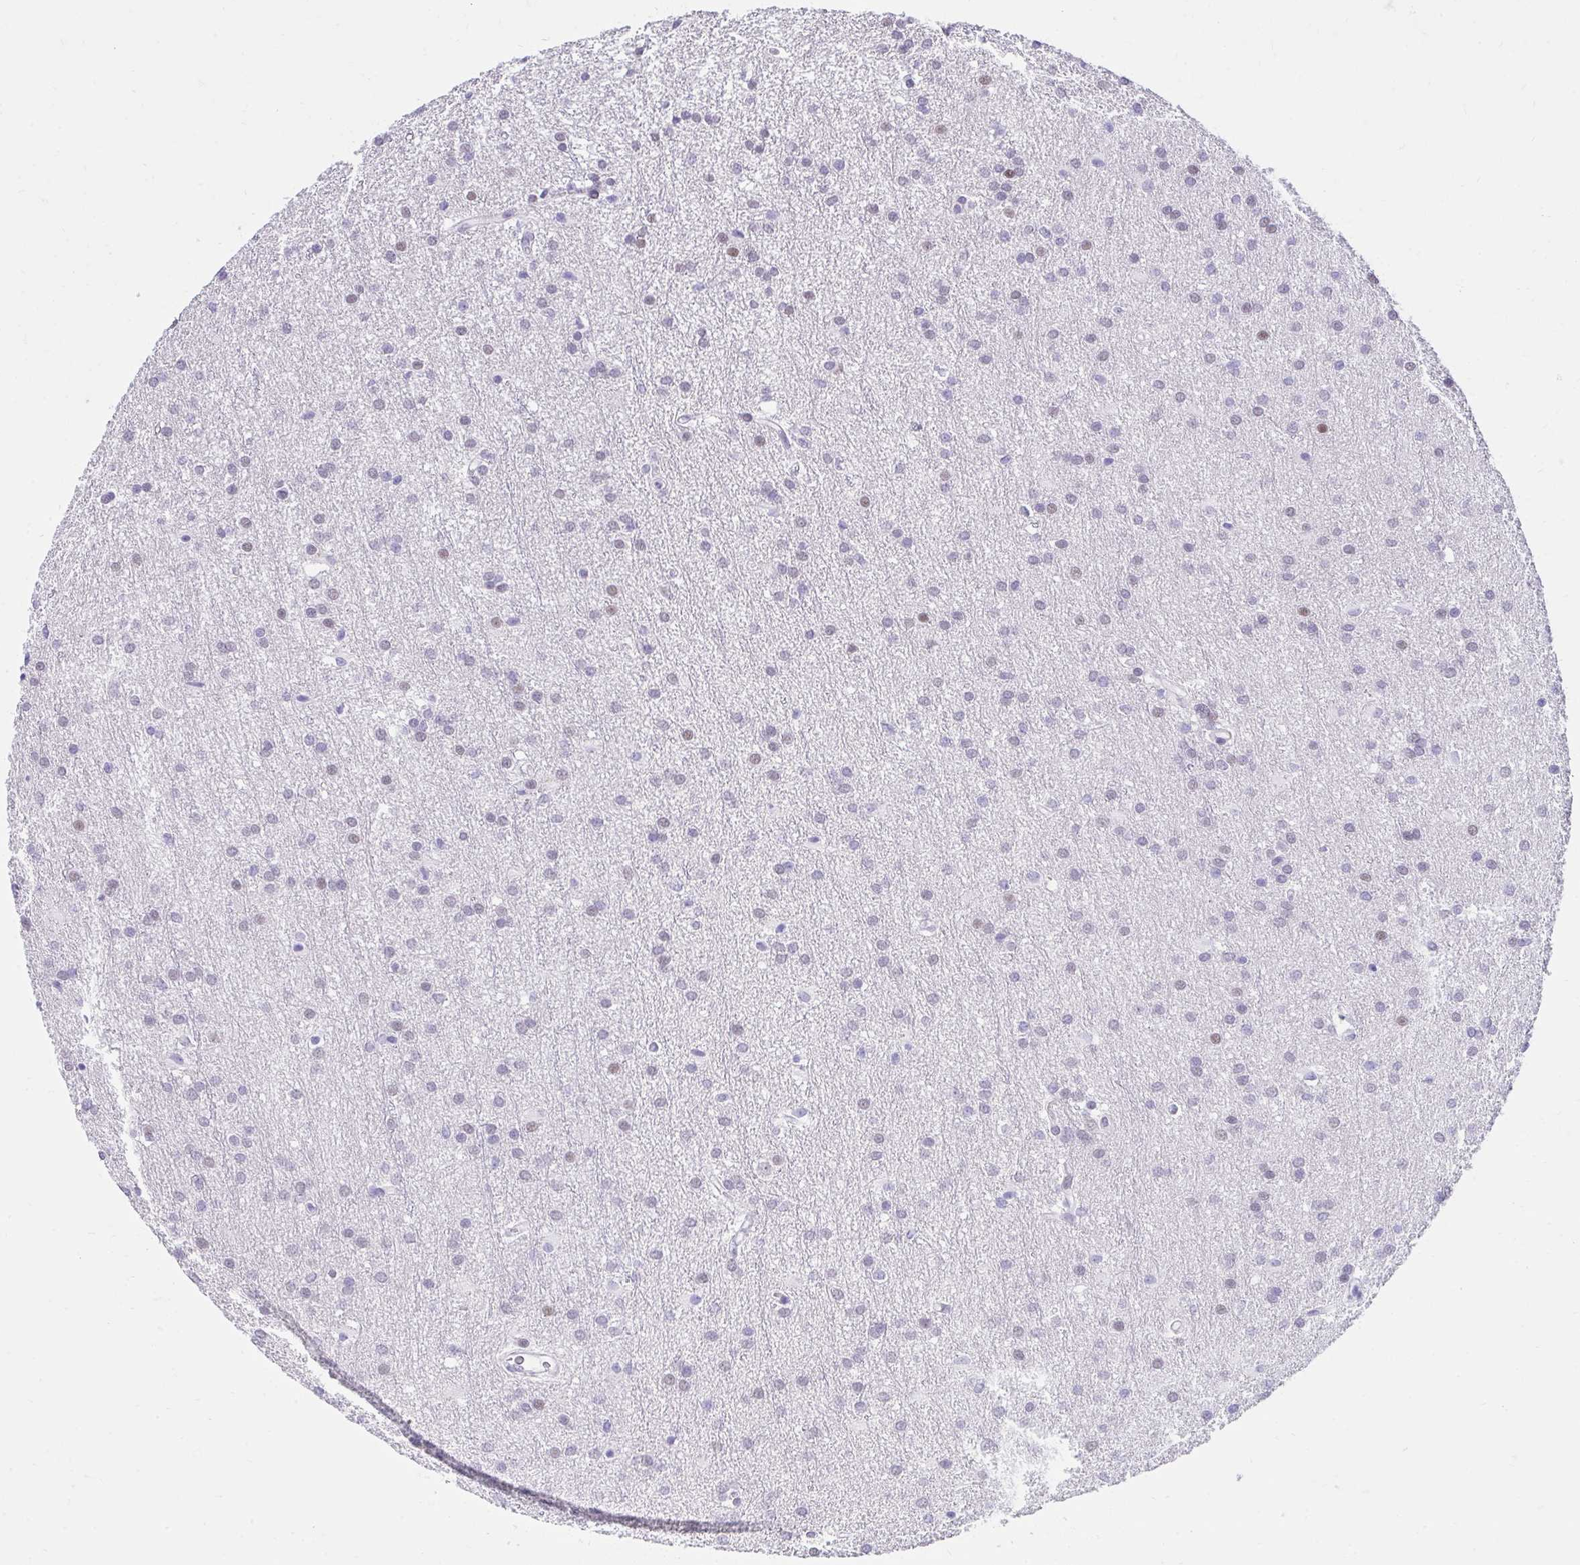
{"staining": {"intensity": "weak", "quantity": "<25%", "location": "nuclear"}, "tissue": "glioma", "cell_type": "Tumor cells", "image_type": "cancer", "snomed": [{"axis": "morphology", "description": "Glioma, malignant, Low grade"}, {"axis": "topography", "description": "Brain"}], "caption": "Human low-grade glioma (malignant) stained for a protein using IHC shows no staining in tumor cells.", "gene": "KLK1", "patient": {"sex": "female", "age": 32}}